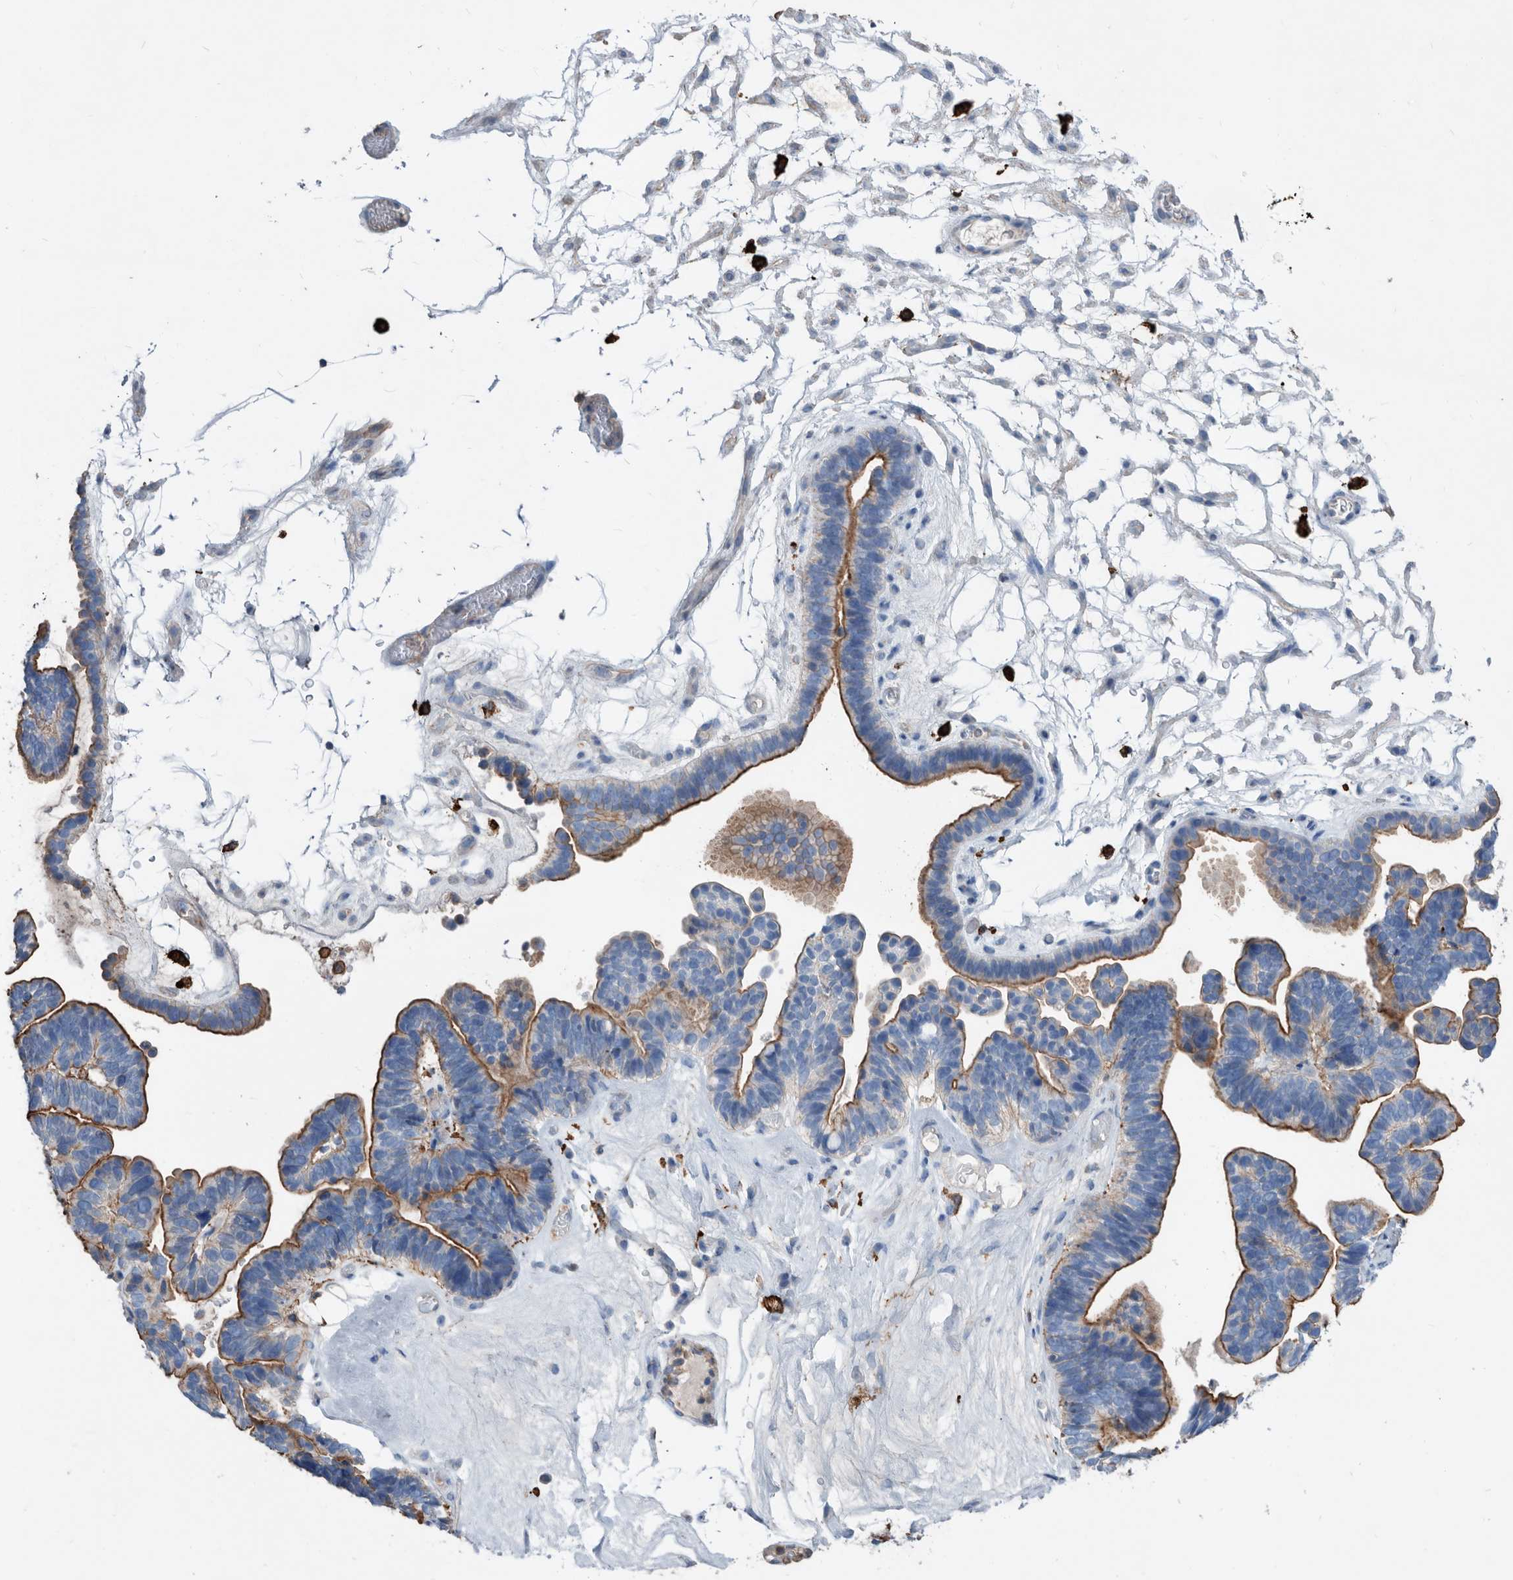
{"staining": {"intensity": "strong", "quantity": "25%-75%", "location": "cytoplasmic/membranous"}, "tissue": "ovarian cancer", "cell_type": "Tumor cells", "image_type": "cancer", "snomed": [{"axis": "morphology", "description": "Cystadenocarcinoma, serous, NOS"}, {"axis": "topography", "description": "Ovary"}], "caption": "Protein expression by immunohistochemistry (IHC) demonstrates strong cytoplasmic/membranous positivity in approximately 25%-75% of tumor cells in ovarian serous cystadenocarcinoma.", "gene": "MS4A4A", "patient": {"sex": "female", "age": 56}}